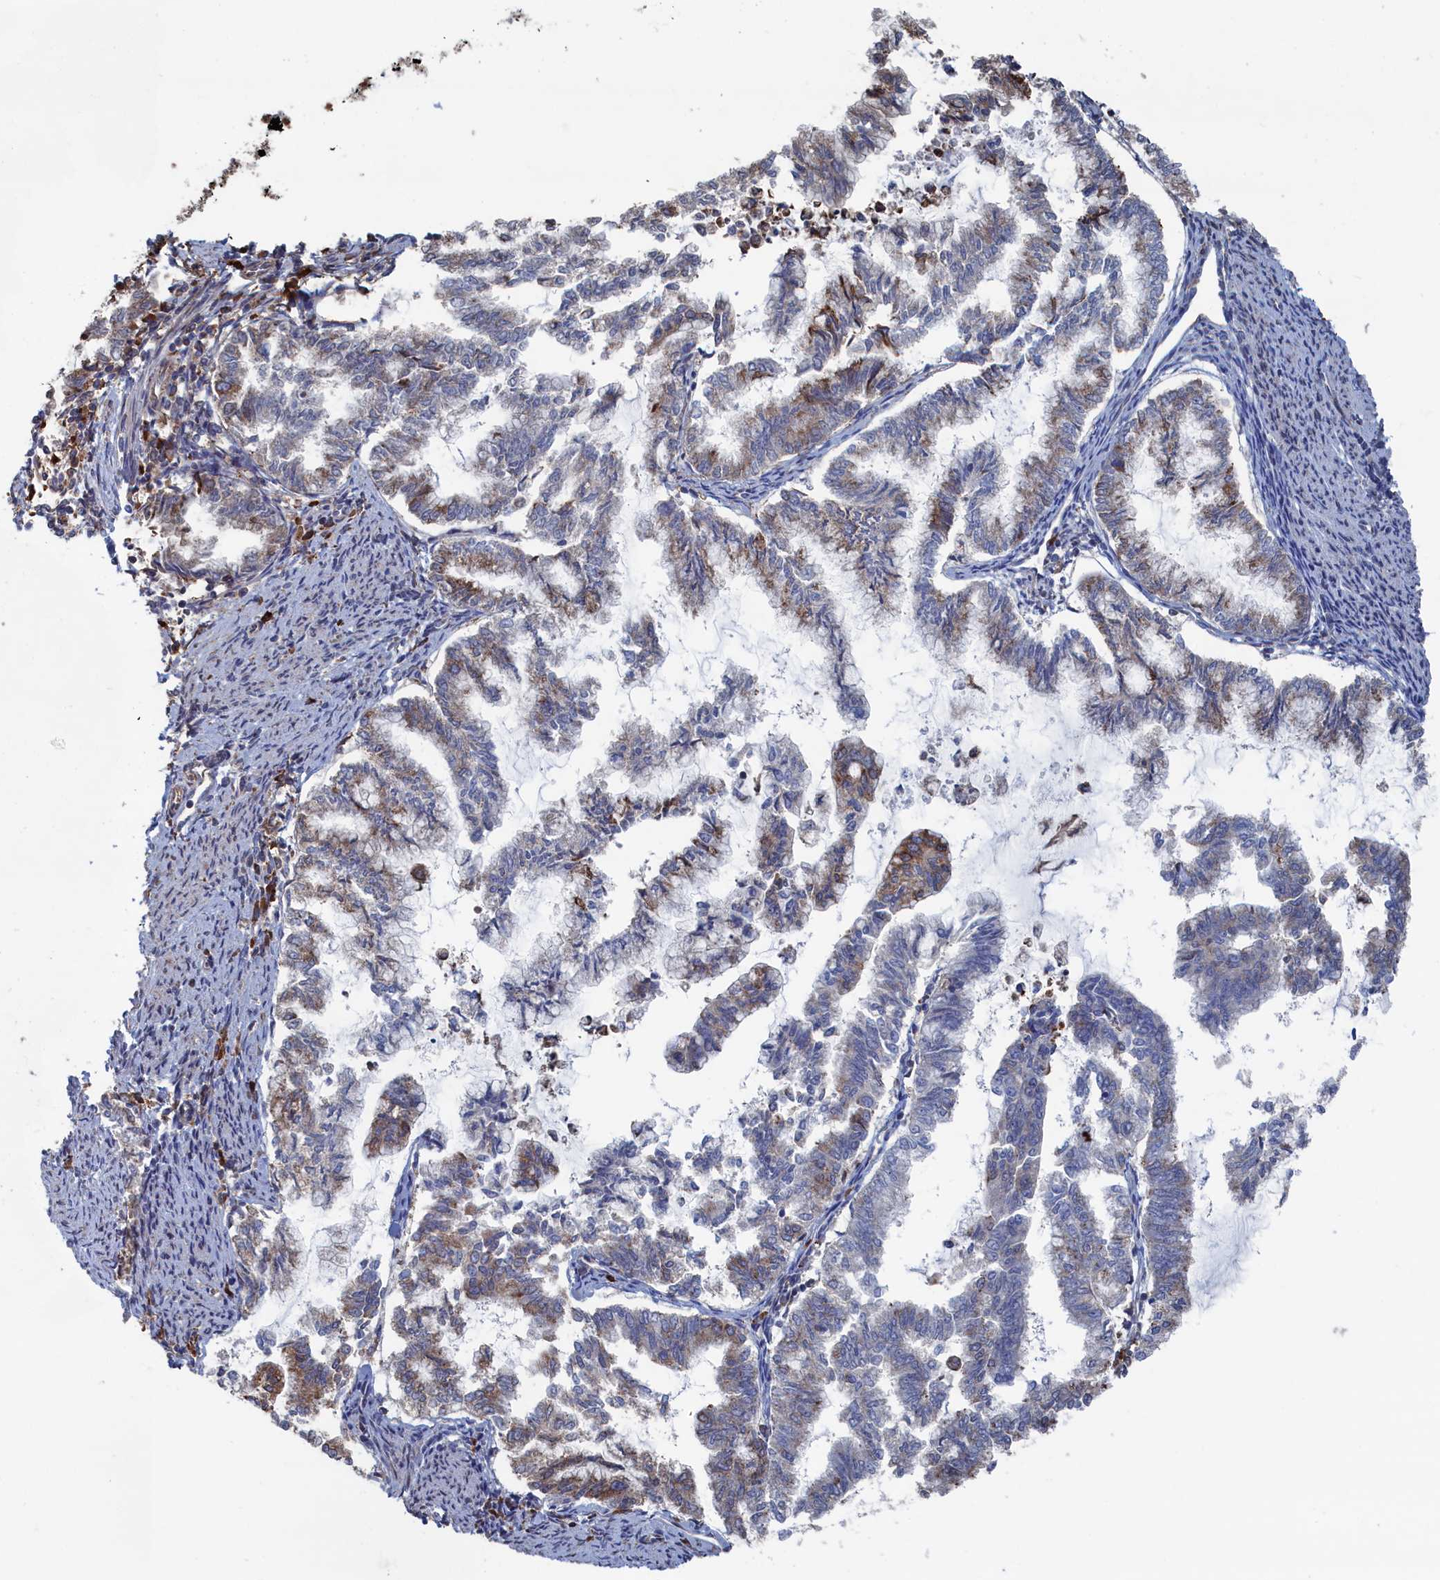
{"staining": {"intensity": "weak", "quantity": "<25%", "location": "cytoplasmic/membranous"}, "tissue": "endometrial cancer", "cell_type": "Tumor cells", "image_type": "cancer", "snomed": [{"axis": "morphology", "description": "Adenocarcinoma, NOS"}, {"axis": "topography", "description": "Endometrium"}], "caption": "Tumor cells are negative for brown protein staining in endometrial cancer (adenocarcinoma).", "gene": "BPIFB6", "patient": {"sex": "female", "age": 79}}